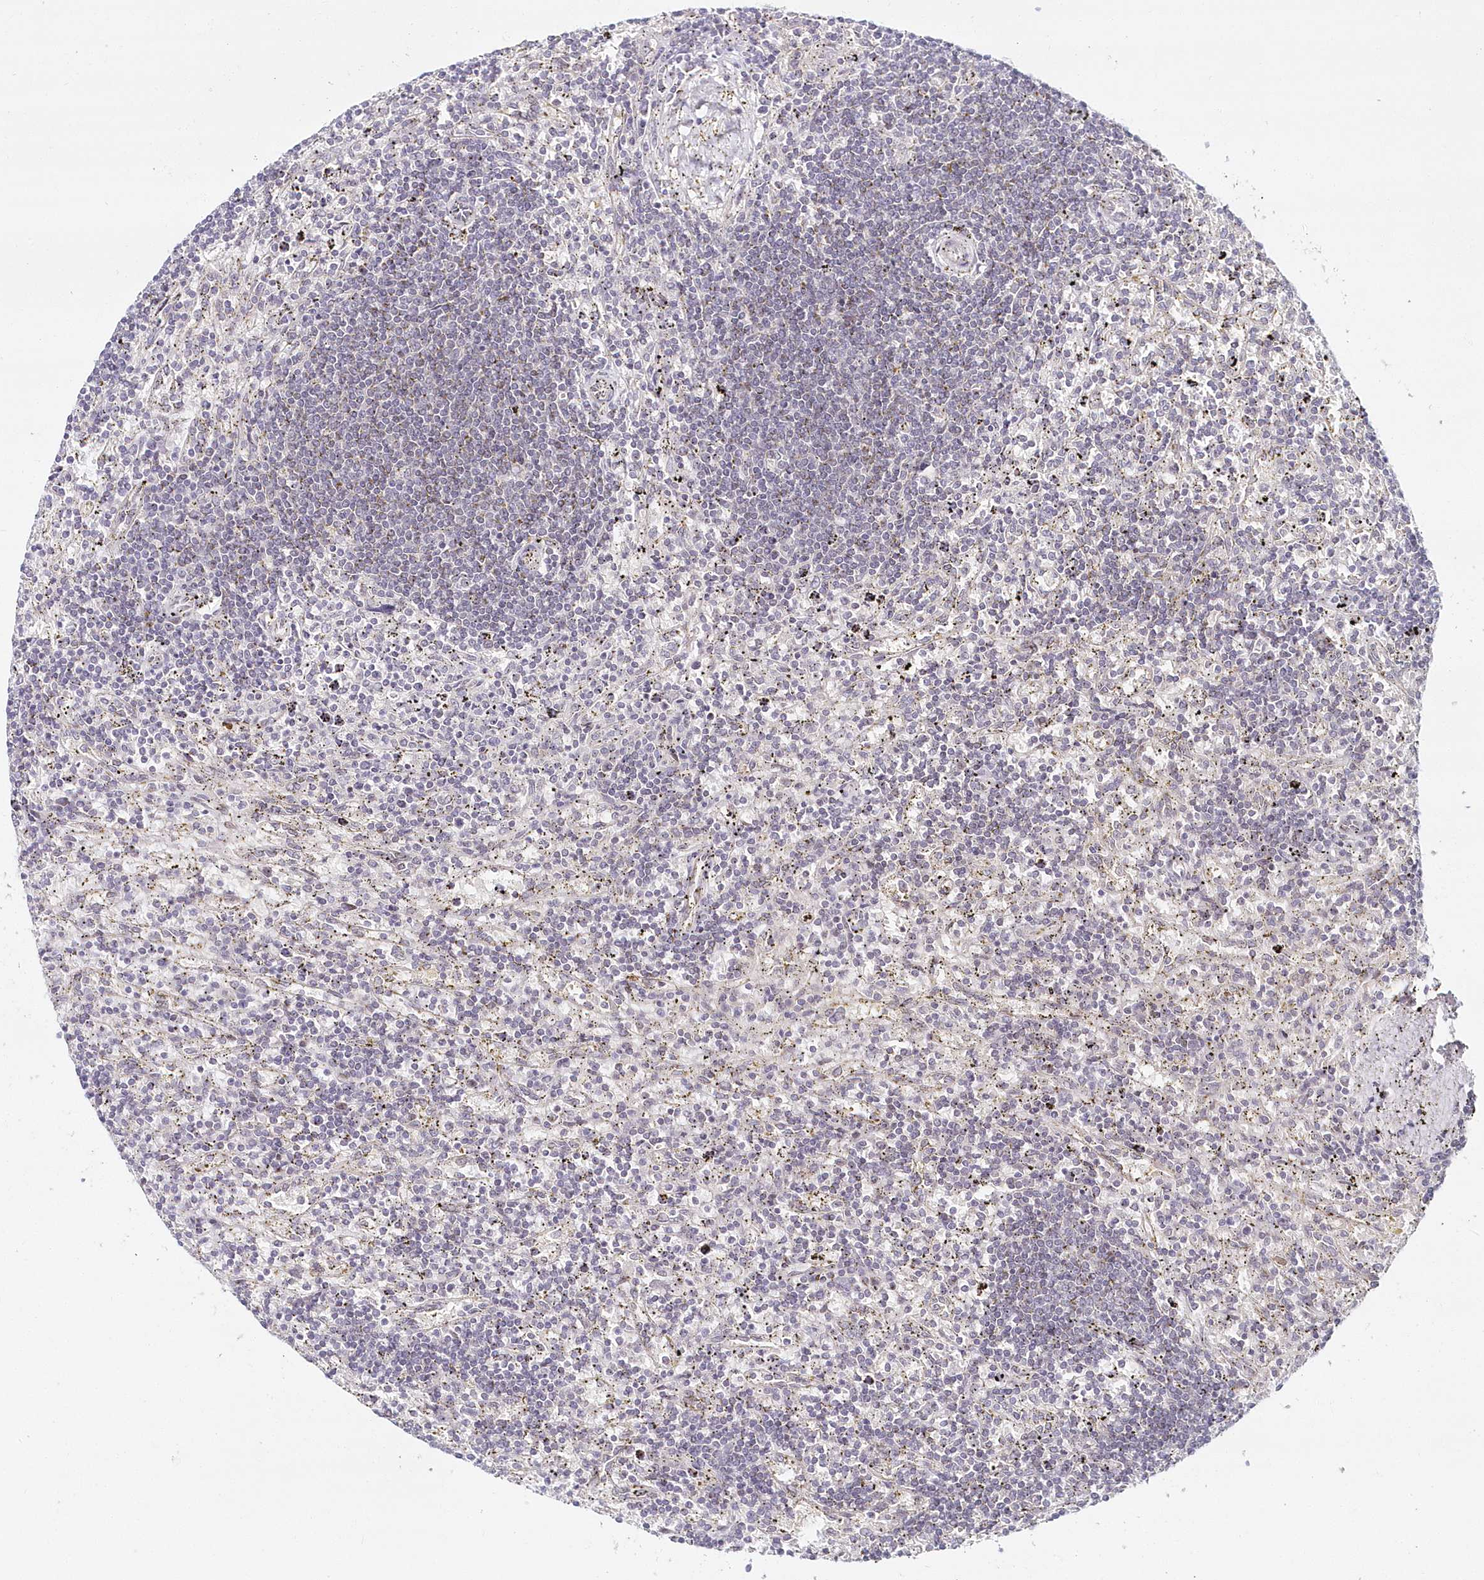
{"staining": {"intensity": "negative", "quantity": "none", "location": "none"}, "tissue": "lymphoma", "cell_type": "Tumor cells", "image_type": "cancer", "snomed": [{"axis": "morphology", "description": "Malignant lymphoma, non-Hodgkin's type, Low grade"}, {"axis": "topography", "description": "Spleen"}], "caption": "Immunohistochemical staining of human malignant lymphoma, non-Hodgkin's type (low-grade) shows no significant positivity in tumor cells.", "gene": "HYCC2", "patient": {"sex": "male", "age": 76}}